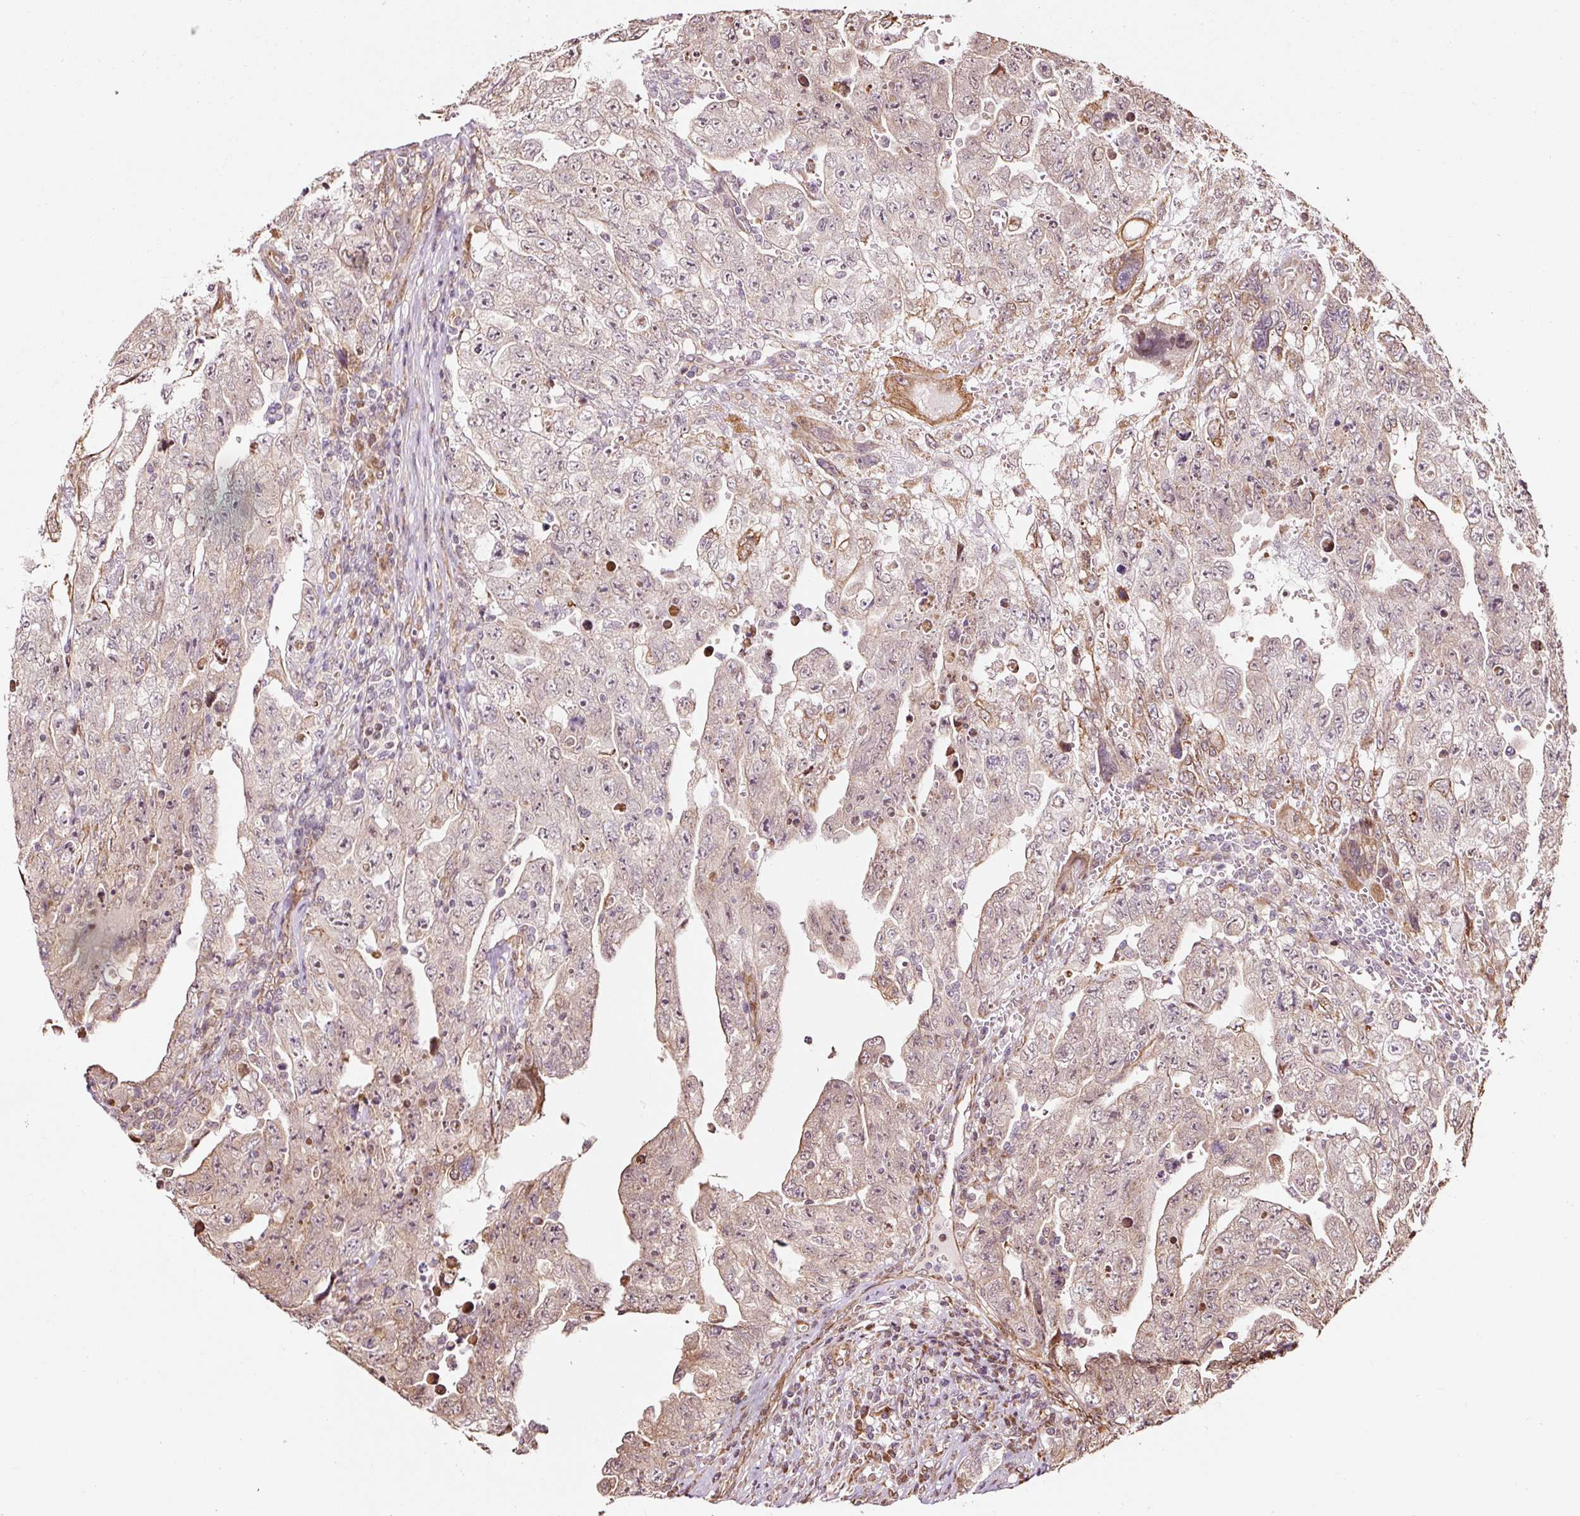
{"staining": {"intensity": "weak", "quantity": "<25%", "location": "cytoplasmic/membranous"}, "tissue": "testis cancer", "cell_type": "Tumor cells", "image_type": "cancer", "snomed": [{"axis": "morphology", "description": "Carcinoma, Embryonal, NOS"}, {"axis": "topography", "description": "Testis"}], "caption": "Photomicrograph shows no protein expression in tumor cells of embryonal carcinoma (testis) tissue.", "gene": "ETF1", "patient": {"sex": "male", "age": 28}}